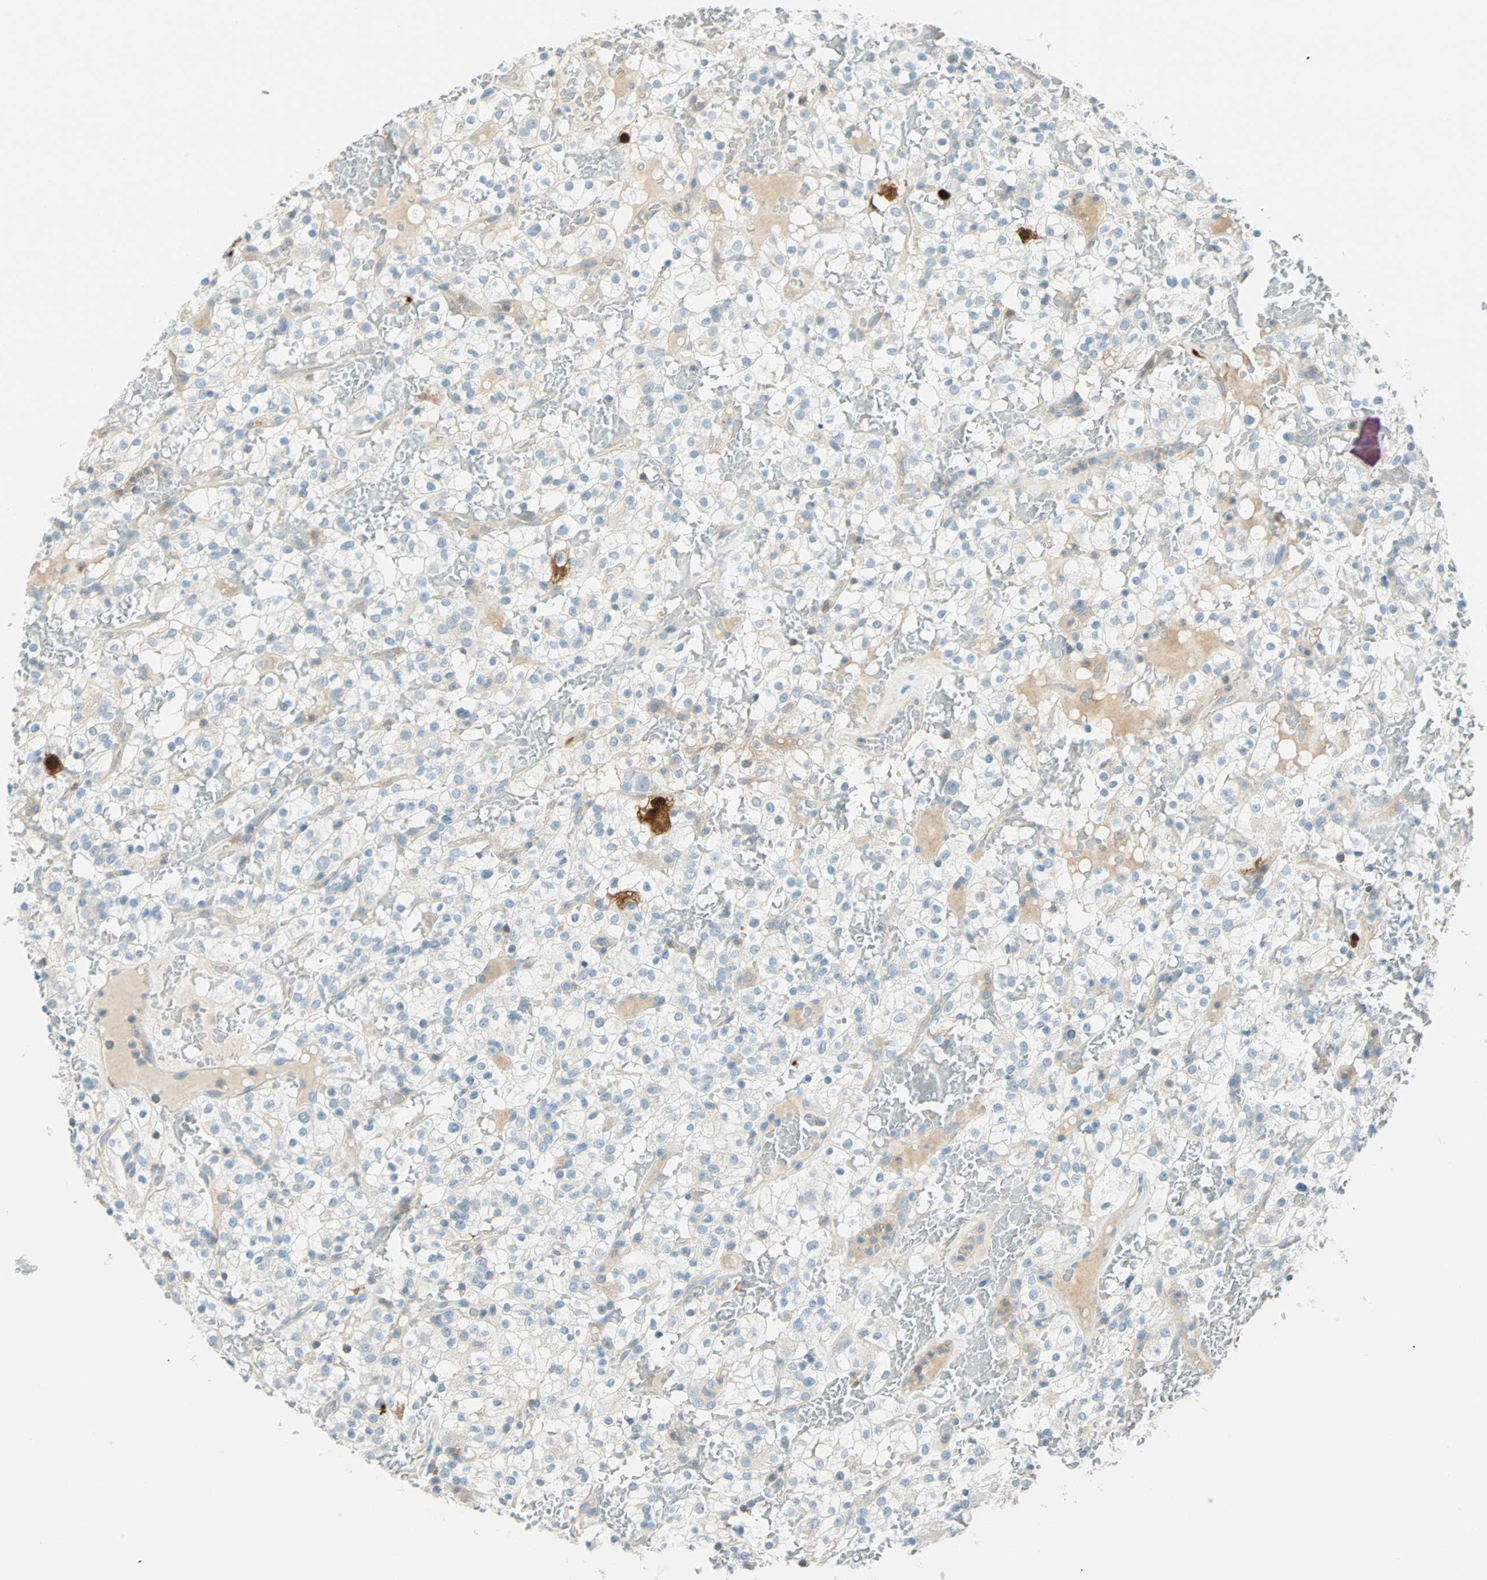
{"staining": {"intensity": "strong", "quantity": "<25%", "location": "nuclear"}, "tissue": "renal cancer", "cell_type": "Tumor cells", "image_type": "cancer", "snomed": [{"axis": "morphology", "description": "Normal tissue, NOS"}, {"axis": "morphology", "description": "Adenocarcinoma, NOS"}, {"axis": "topography", "description": "Kidney"}], "caption": "Immunohistochemical staining of human adenocarcinoma (renal) demonstrates medium levels of strong nuclear positivity in approximately <25% of tumor cells. The staining was performed using DAB, with brown indicating positive protein expression. Nuclei are stained blue with hematoxylin.", "gene": "PTTG1", "patient": {"sex": "female", "age": 72}}